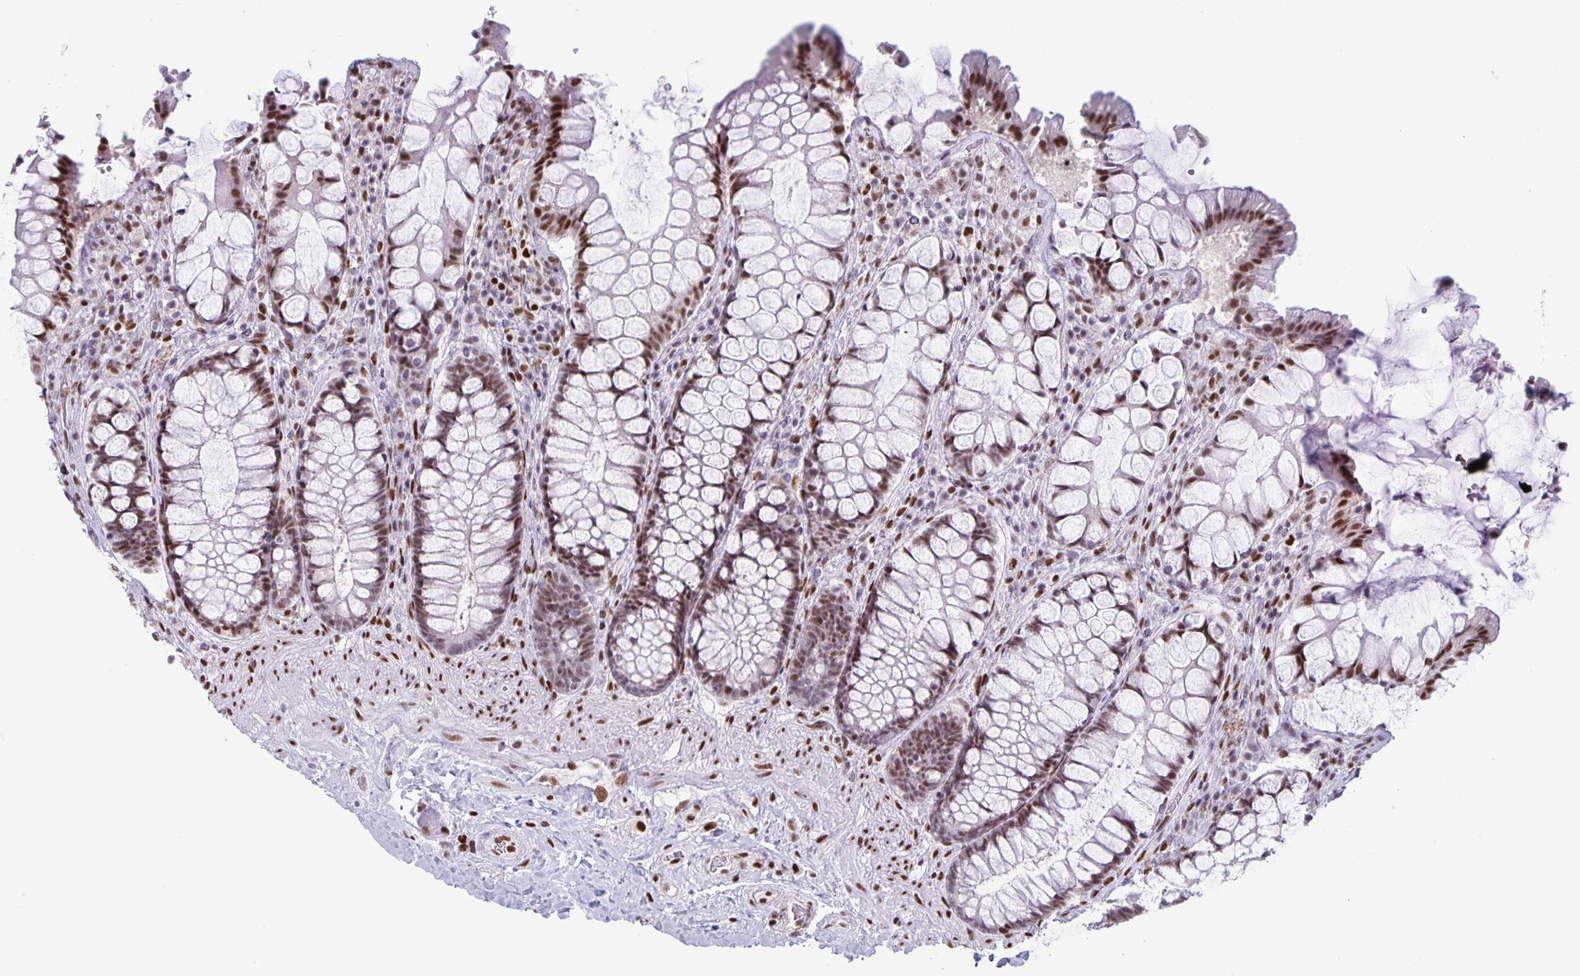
{"staining": {"intensity": "moderate", "quantity": ">75%", "location": "nuclear"}, "tissue": "rectum", "cell_type": "Glandular cells", "image_type": "normal", "snomed": [{"axis": "morphology", "description": "Normal tissue, NOS"}, {"axis": "topography", "description": "Rectum"}], "caption": "This photomicrograph exhibits immunohistochemistry staining of normal human rectum, with medium moderate nuclear staining in approximately >75% of glandular cells.", "gene": "JUND", "patient": {"sex": "female", "age": 58}}